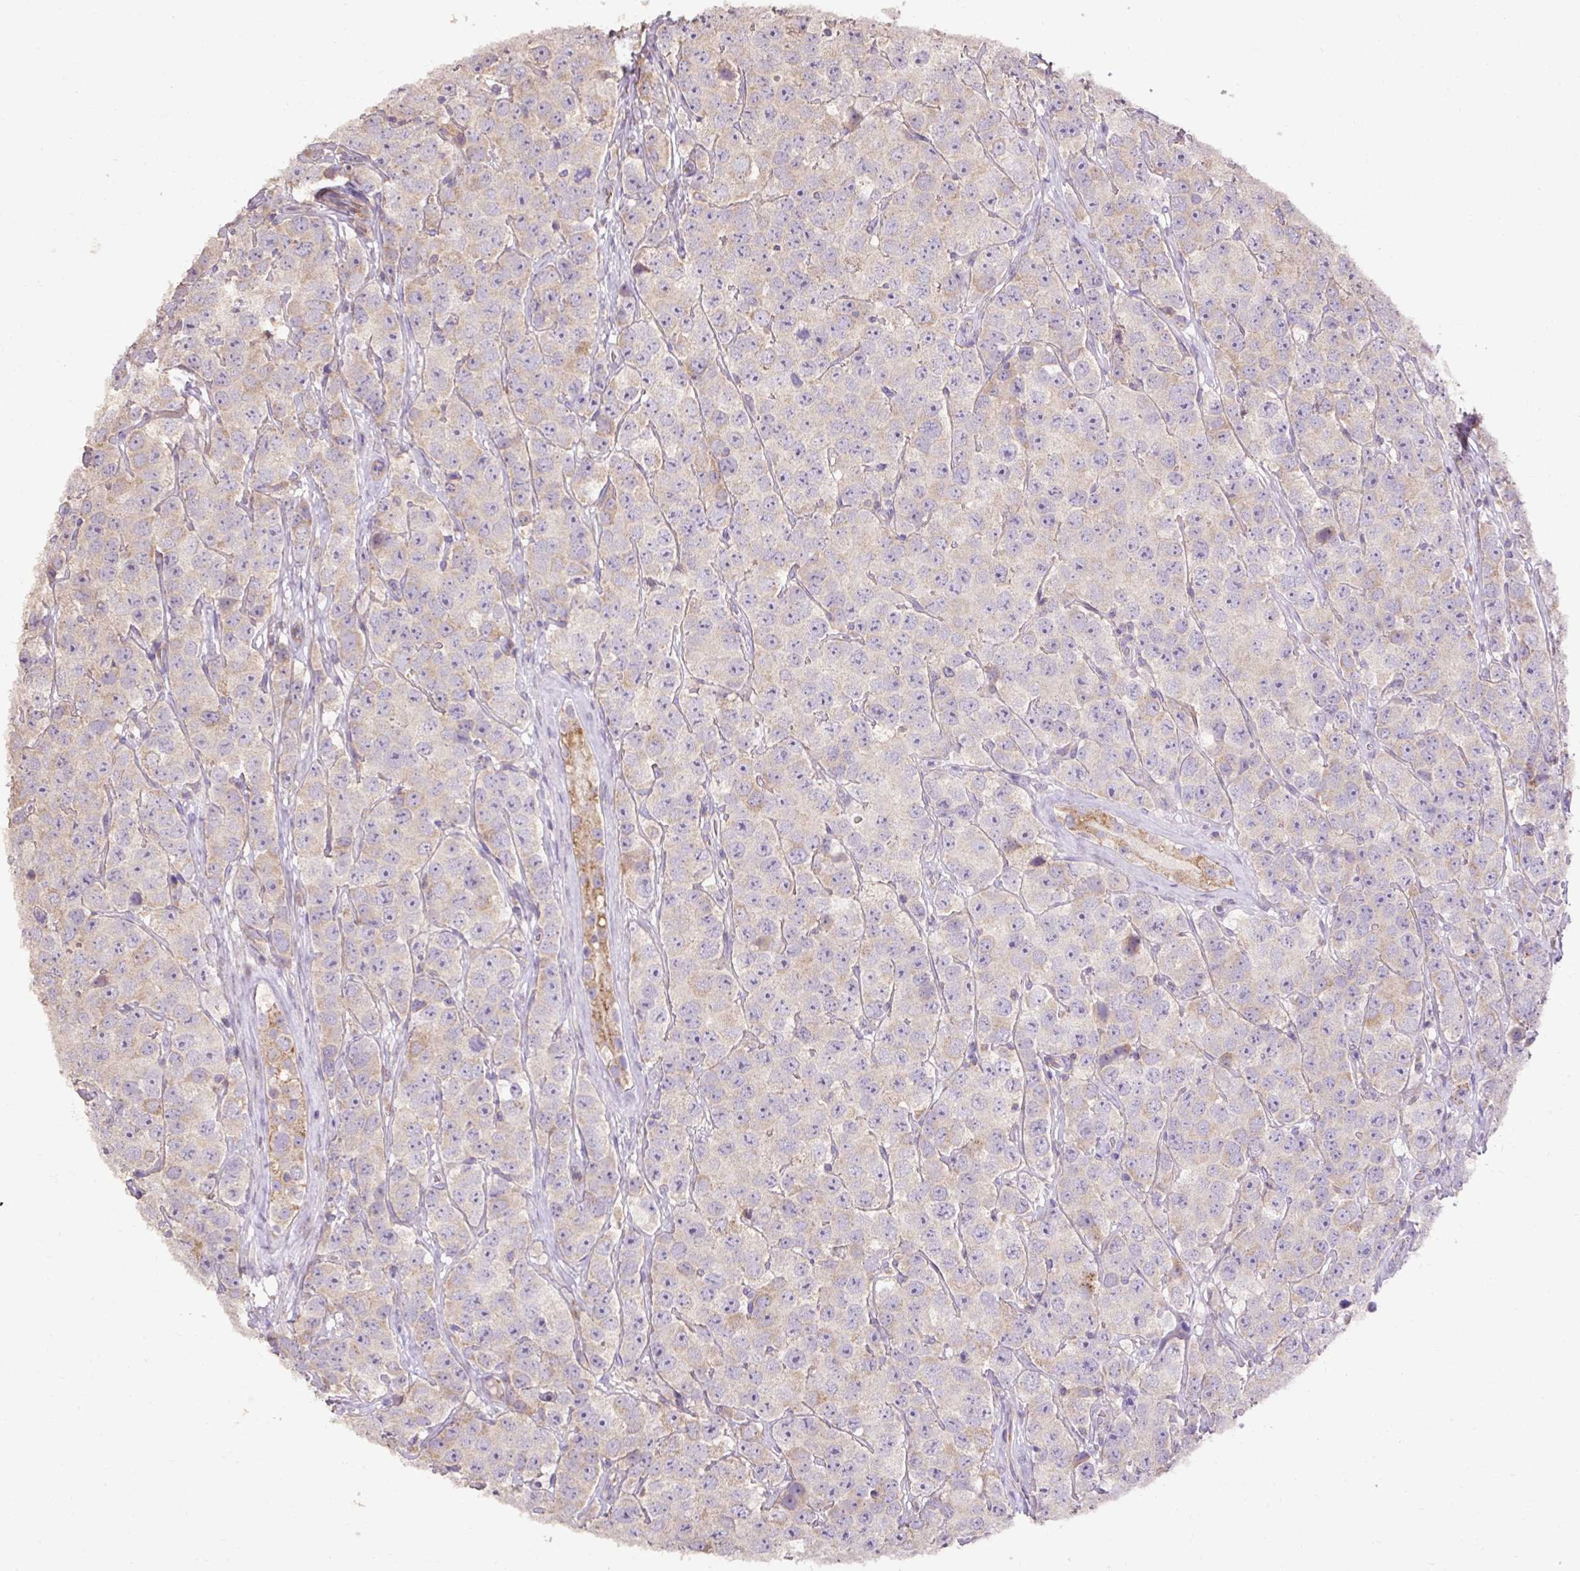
{"staining": {"intensity": "weak", "quantity": "<25%", "location": "cytoplasmic/membranous"}, "tissue": "testis cancer", "cell_type": "Tumor cells", "image_type": "cancer", "snomed": [{"axis": "morphology", "description": "Seminoma, NOS"}, {"axis": "topography", "description": "Testis"}], "caption": "Immunohistochemistry image of human testis cancer (seminoma) stained for a protein (brown), which shows no staining in tumor cells. (Stains: DAB (3,3'-diaminobenzidine) IHC with hematoxylin counter stain, Microscopy: brightfield microscopy at high magnification).", "gene": "ABR", "patient": {"sex": "male", "age": 28}}